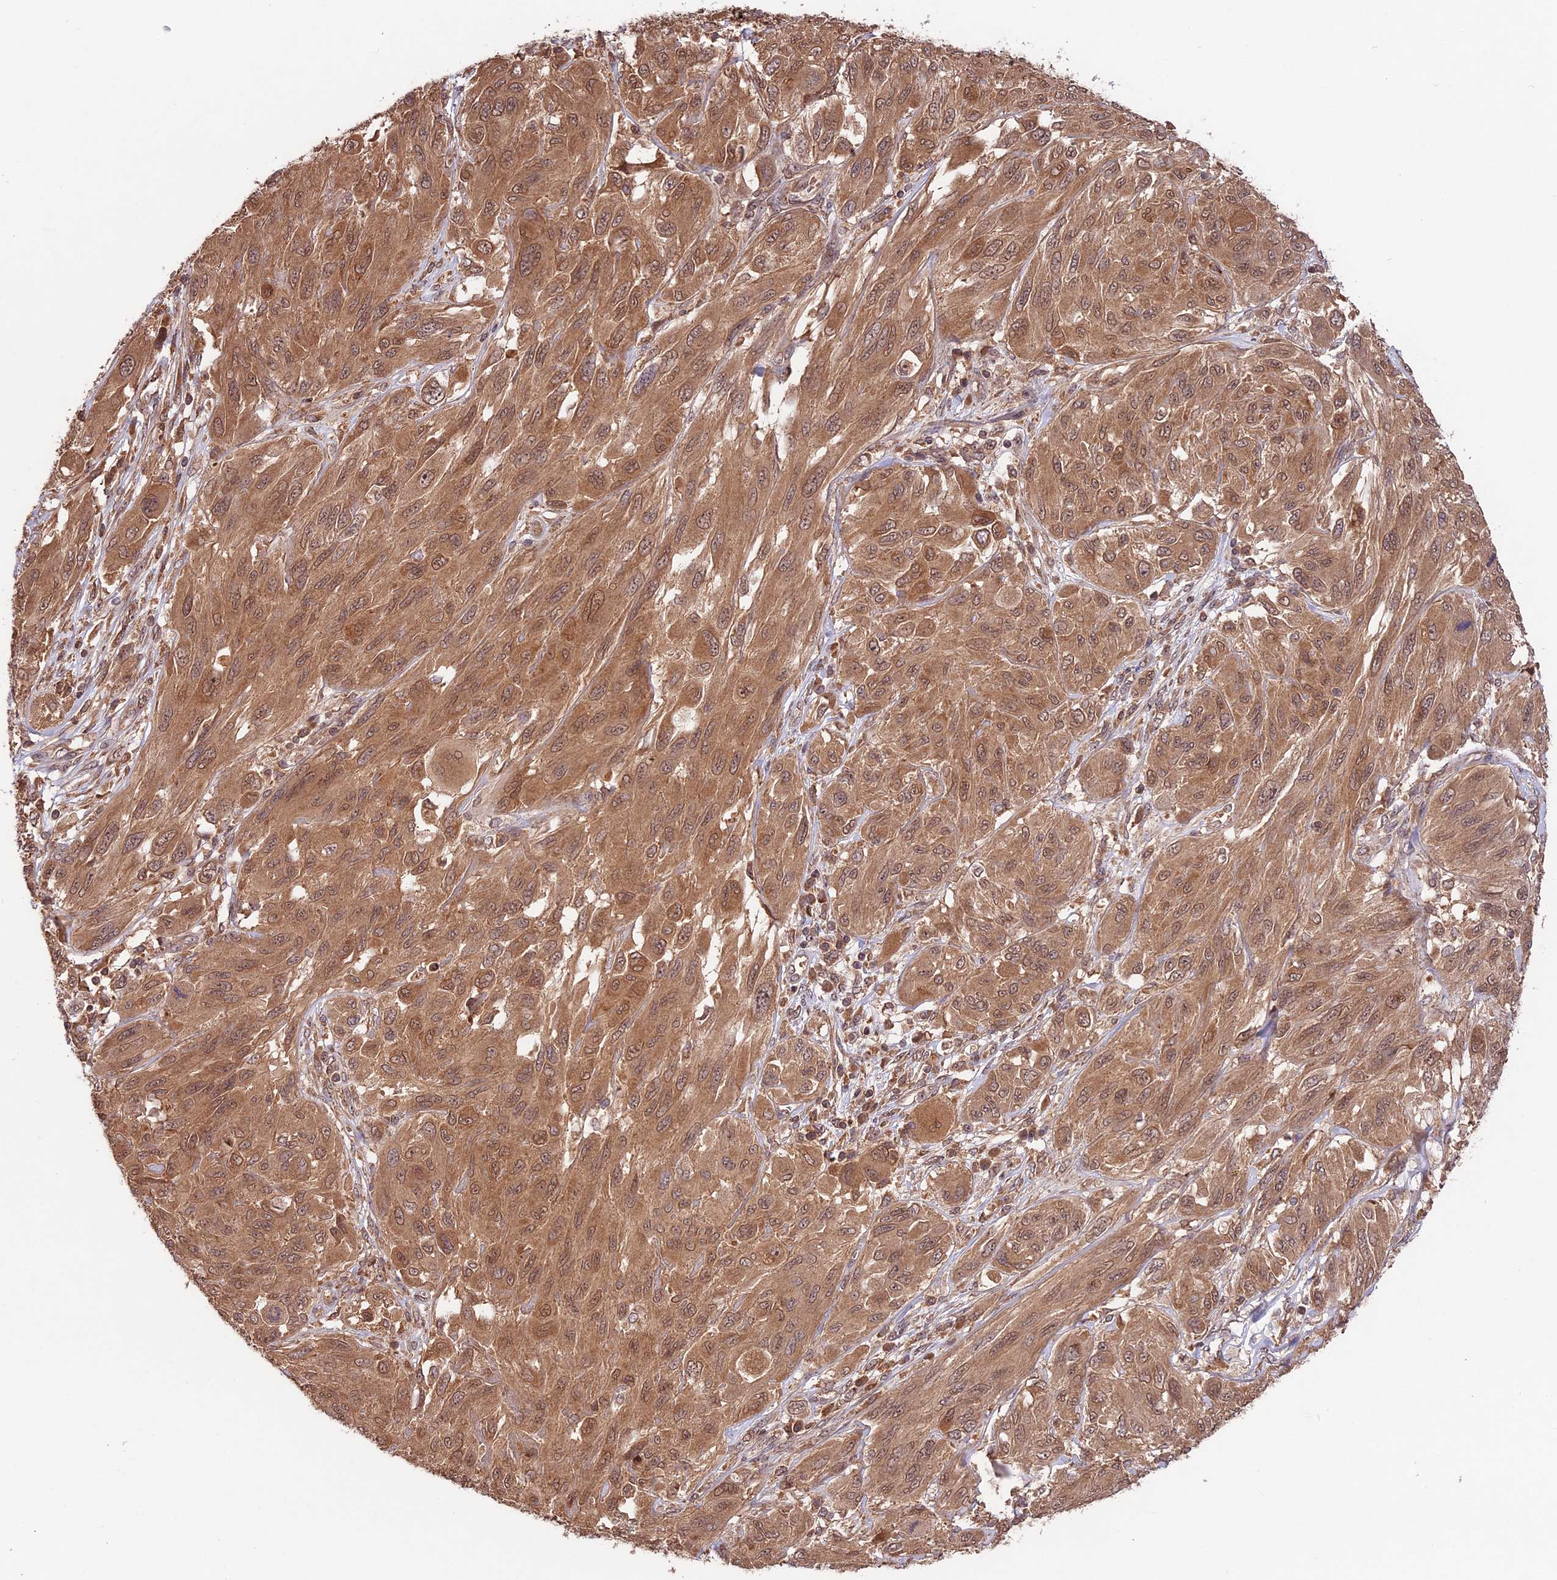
{"staining": {"intensity": "moderate", "quantity": ">75%", "location": "cytoplasmic/membranous"}, "tissue": "melanoma", "cell_type": "Tumor cells", "image_type": "cancer", "snomed": [{"axis": "morphology", "description": "Malignant melanoma, NOS"}, {"axis": "topography", "description": "Skin"}], "caption": "Brown immunohistochemical staining in human malignant melanoma reveals moderate cytoplasmic/membranous expression in approximately >75% of tumor cells. The protein of interest is shown in brown color, while the nuclei are stained blue.", "gene": "CHAC1", "patient": {"sex": "female", "age": 91}}